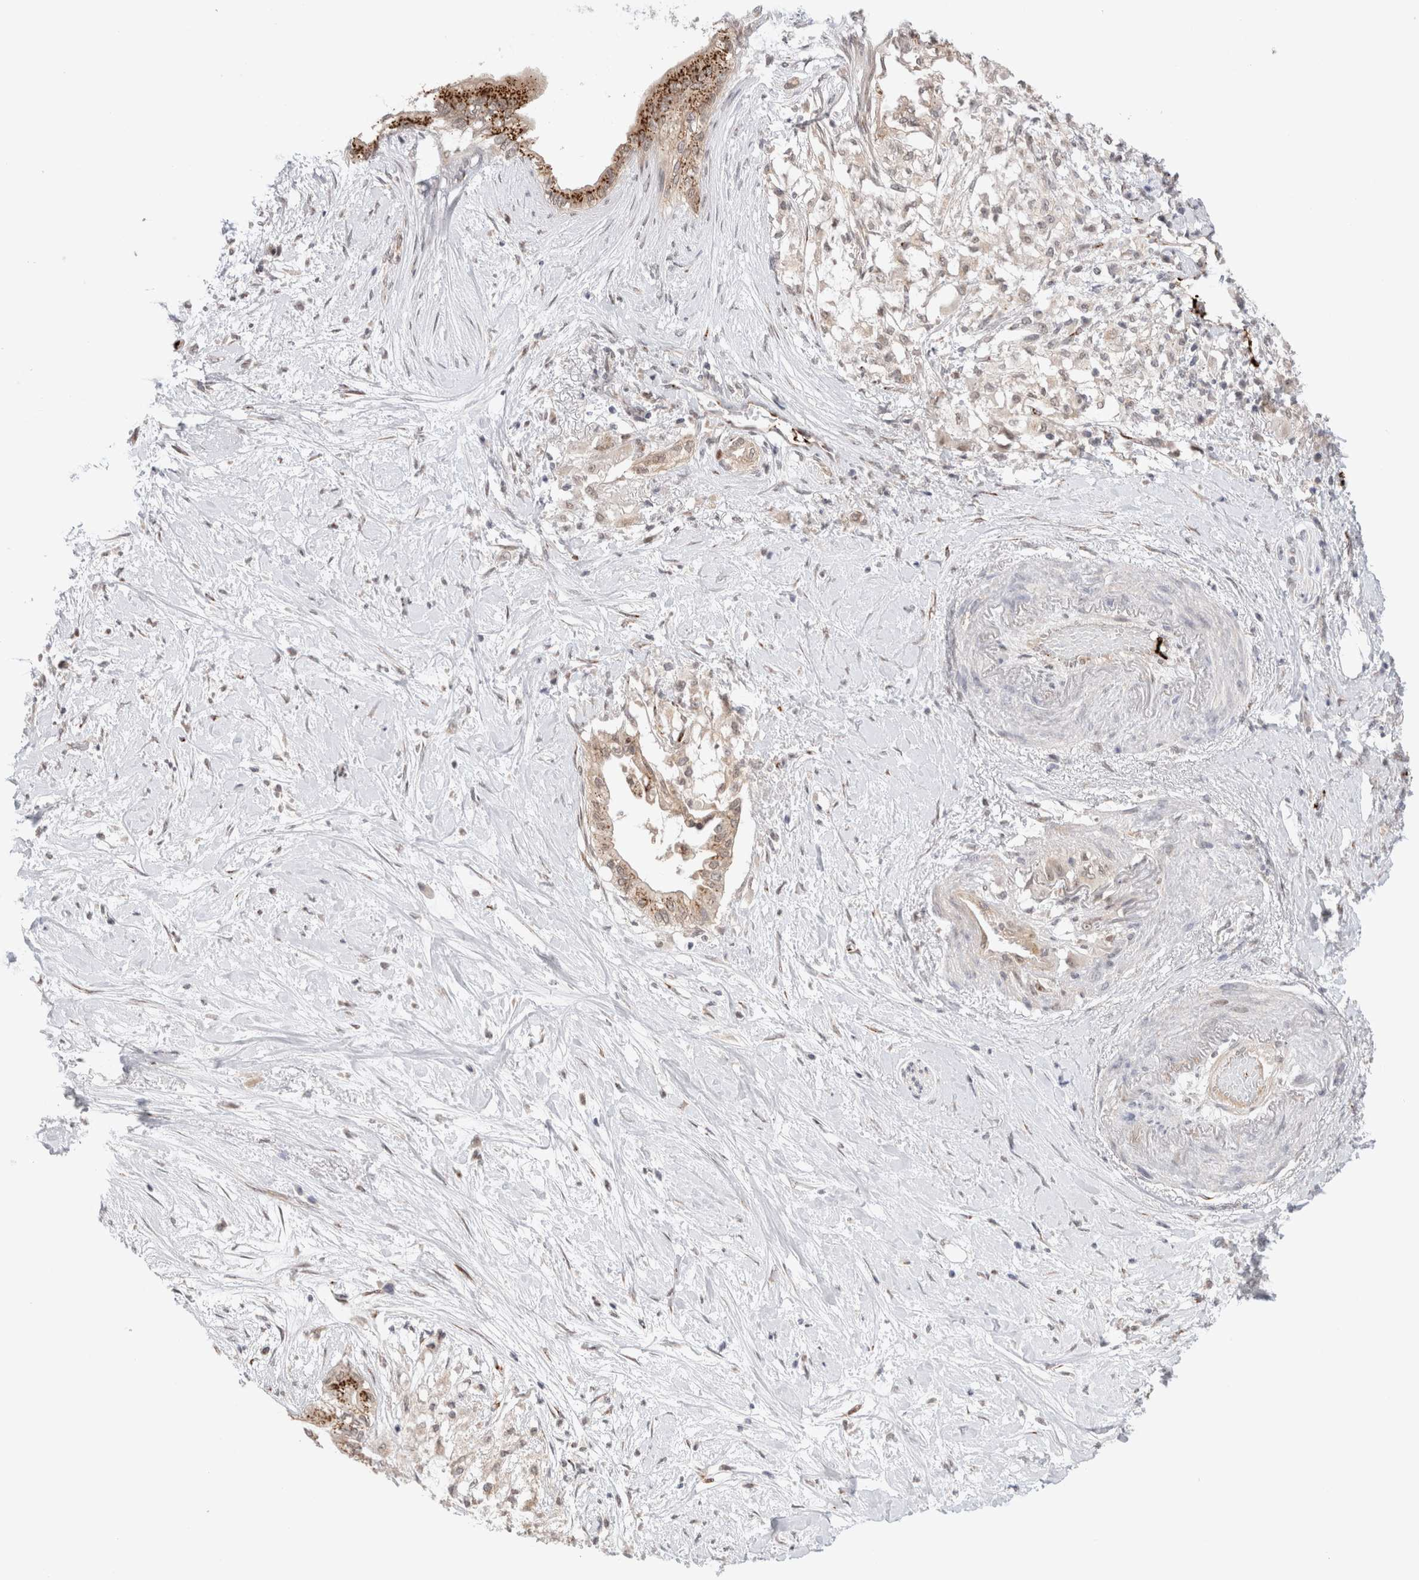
{"staining": {"intensity": "moderate", "quantity": ">75%", "location": "cytoplasmic/membranous"}, "tissue": "pancreatic cancer", "cell_type": "Tumor cells", "image_type": "cancer", "snomed": [{"axis": "morphology", "description": "Normal tissue, NOS"}, {"axis": "morphology", "description": "Adenocarcinoma, NOS"}, {"axis": "topography", "description": "Pancreas"}, {"axis": "topography", "description": "Duodenum"}], "caption": "Immunohistochemistry photomicrograph of human pancreatic adenocarcinoma stained for a protein (brown), which exhibits medium levels of moderate cytoplasmic/membranous staining in approximately >75% of tumor cells.", "gene": "VPS28", "patient": {"sex": "female", "age": 60}}